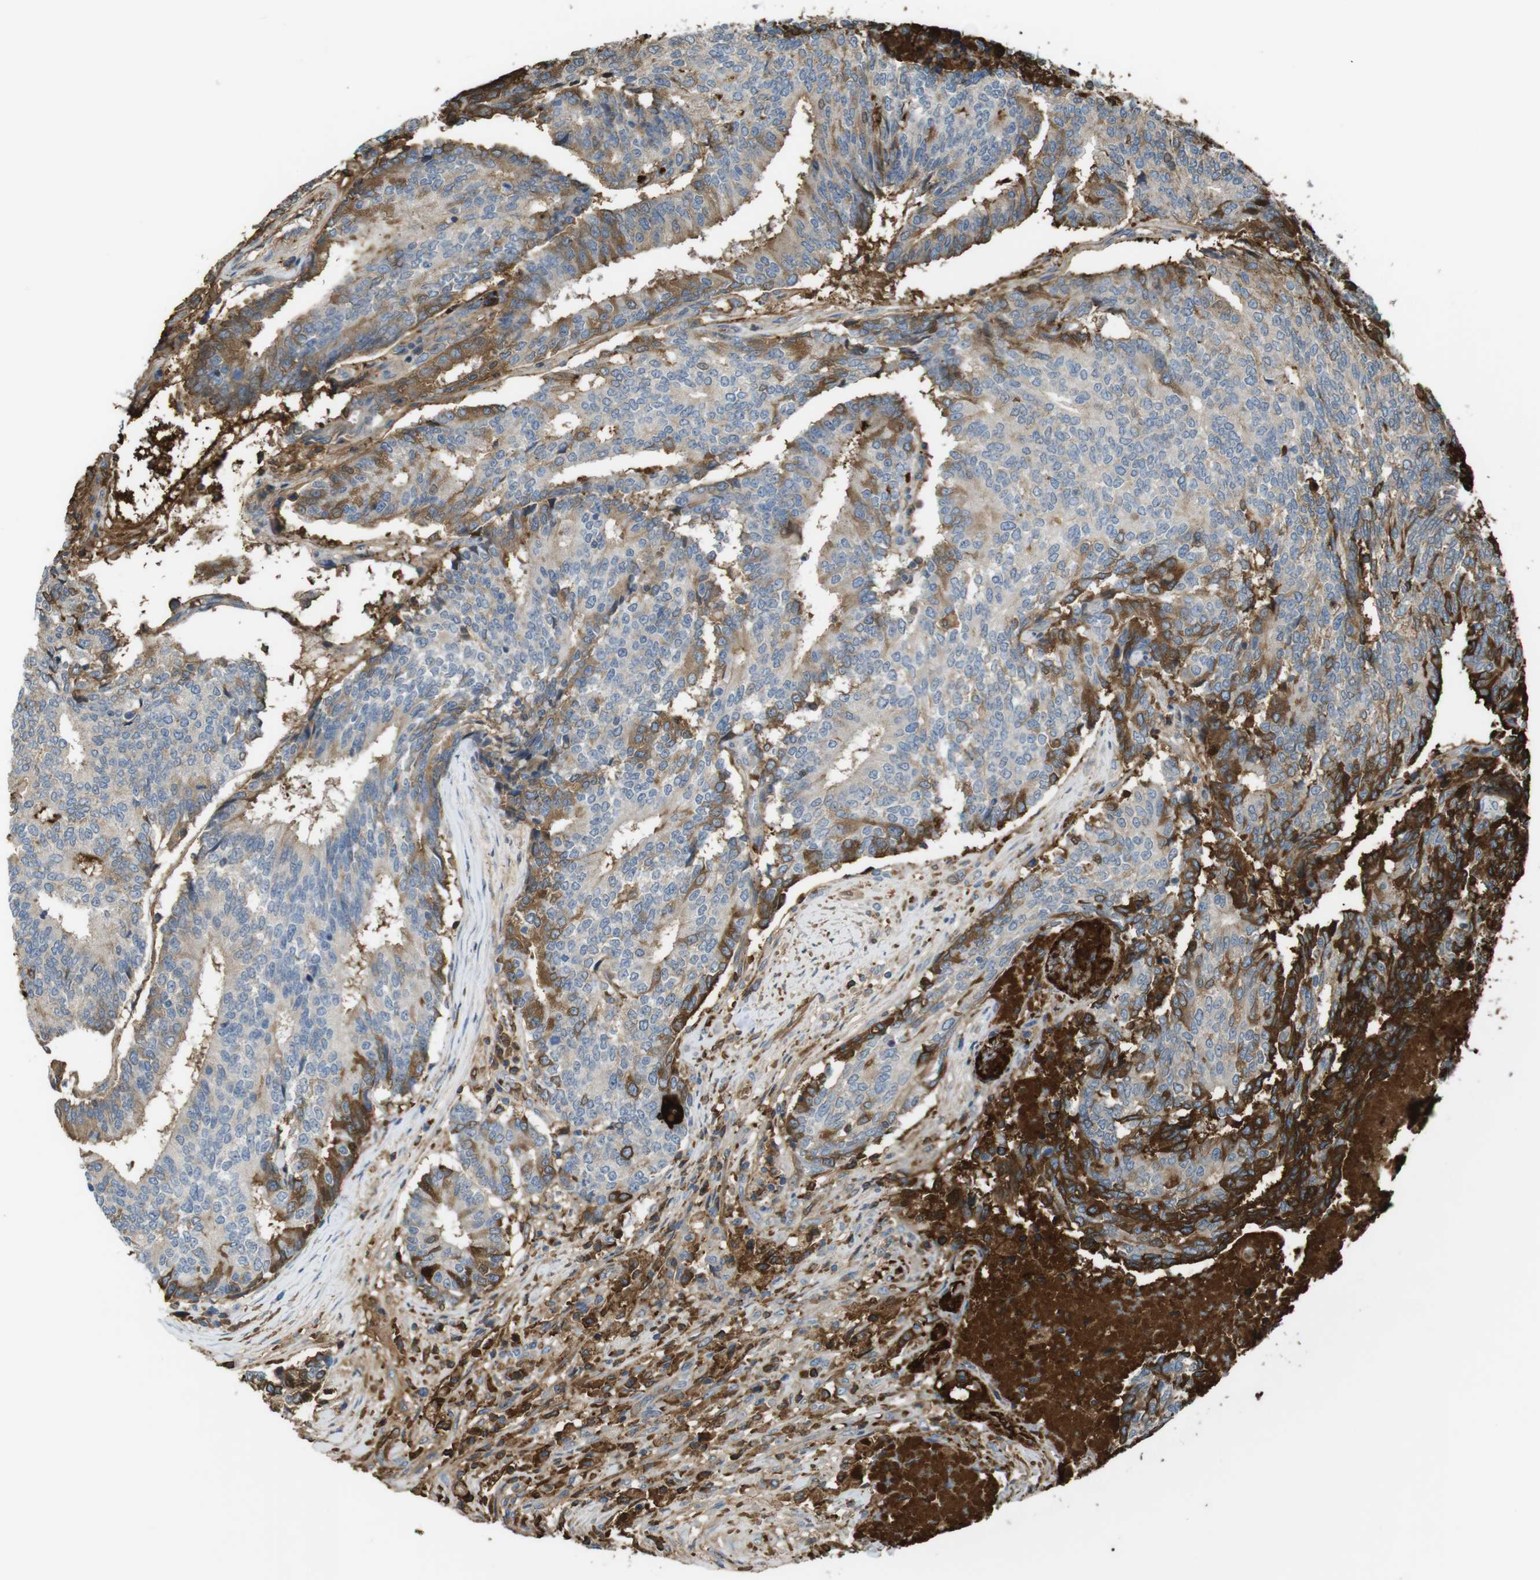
{"staining": {"intensity": "moderate", "quantity": "<25%", "location": "cytoplasmic/membranous"}, "tissue": "prostate cancer", "cell_type": "Tumor cells", "image_type": "cancer", "snomed": [{"axis": "morphology", "description": "Normal tissue, NOS"}, {"axis": "morphology", "description": "Adenocarcinoma, High grade"}, {"axis": "topography", "description": "Prostate"}, {"axis": "topography", "description": "Seminal veicle"}], "caption": "The image demonstrates immunohistochemical staining of prostate cancer. There is moderate cytoplasmic/membranous positivity is identified in approximately <25% of tumor cells. (DAB (3,3'-diaminobenzidine) IHC, brown staining for protein, blue staining for nuclei).", "gene": "LTBP4", "patient": {"sex": "male", "age": 55}}